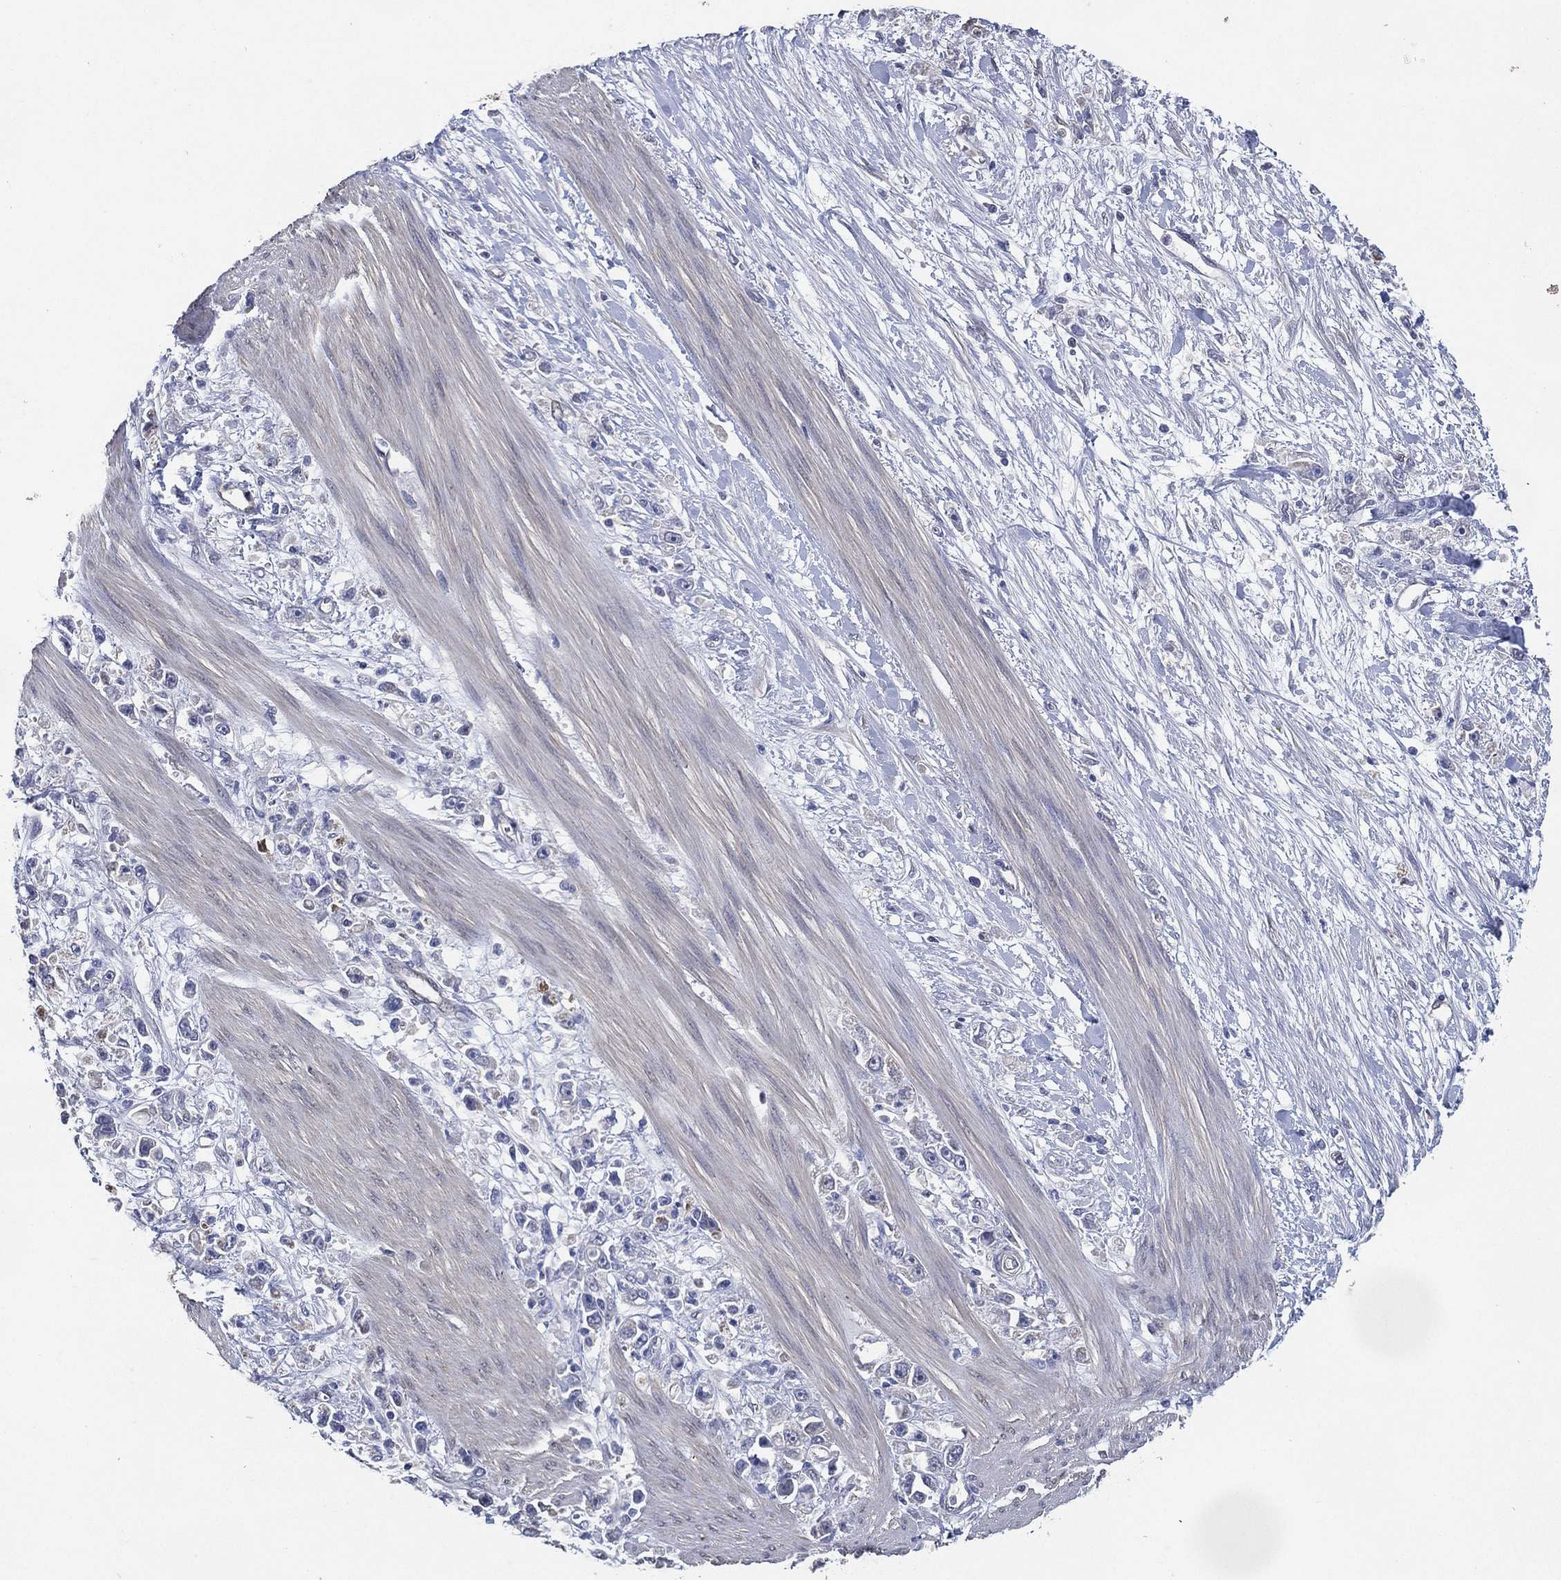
{"staining": {"intensity": "negative", "quantity": "none", "location": "none"}, "tissue": "stomach cancer", "cell_type": "Tumor cells", "image_type": "cancer", "snomed": [{"axis": "morphology", "description": "Adenocarcinoma, NOS"}, {"axis": "topography", "description": "Stomach"}], "caption": "This photomicrograph is of stomach adenocarcinoma stained with immunohistochemistry (IHC) to label a protein in brown with the nuclei are counter-stained blue. There is no positivity in tumor cells.", "gene": "AK1", "patient": {"sex": "female", "age": 59}}